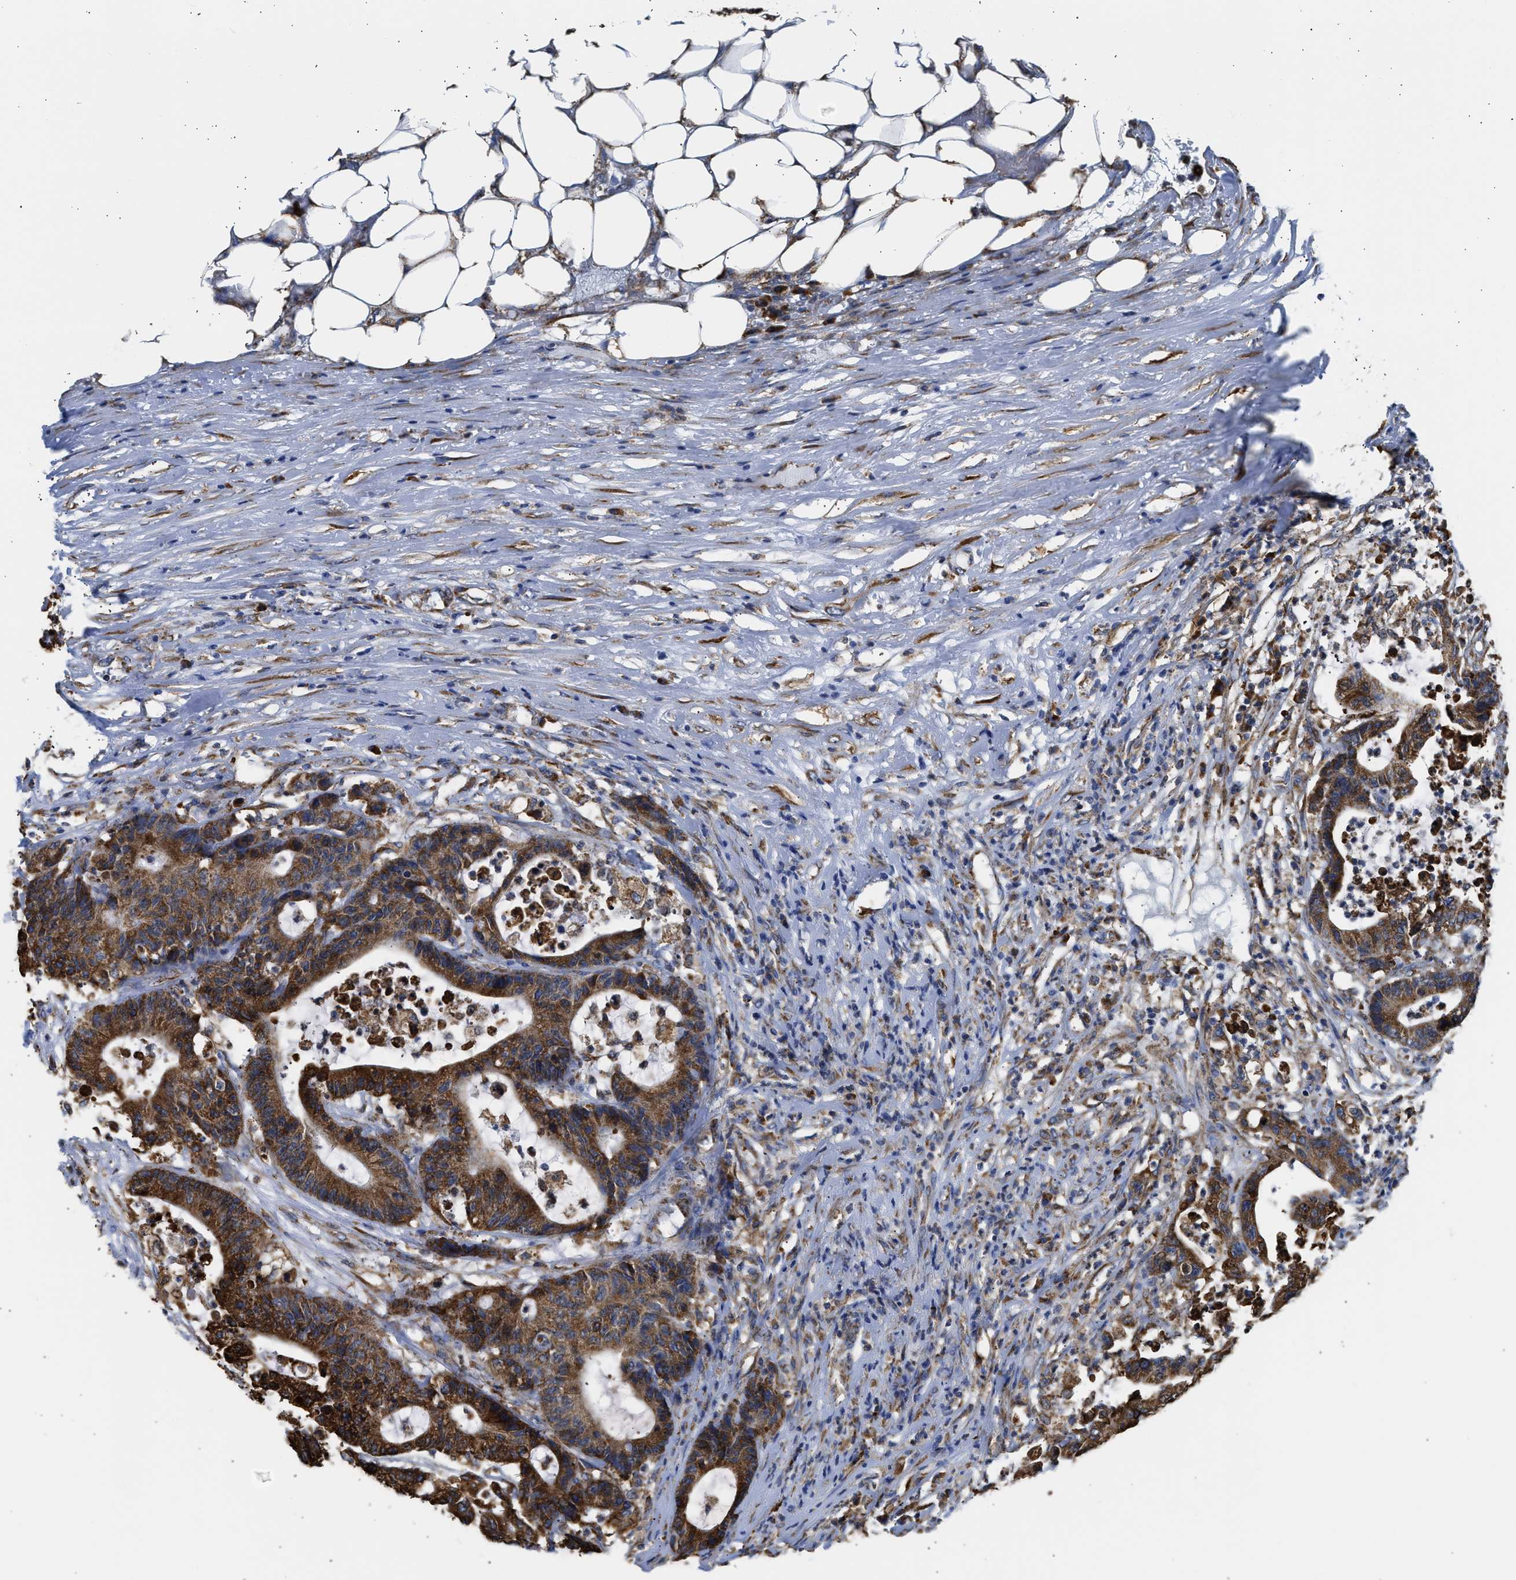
{"staining": {"intensity": "strong", "quantity": ">75%", "location": "cytoplasmic/membranous"}, "tissue": "colorectal cancer", "cell_type": "Tumor cells", "image_type": "cancer", "snomed": [{"axis": "morphology", "description": "Adenocarcinoma, NOS"}, {"axis": "topography", "description": "Colon"}], "caption": "A micrograph of colorectal cancer (adenocarcinoma) stained for a protein demonstrates strong cytoplasmic/membranous brown staining in tumor cells.", "gene": "CYCS", "patient": {"sex": "female", "age": 84}}